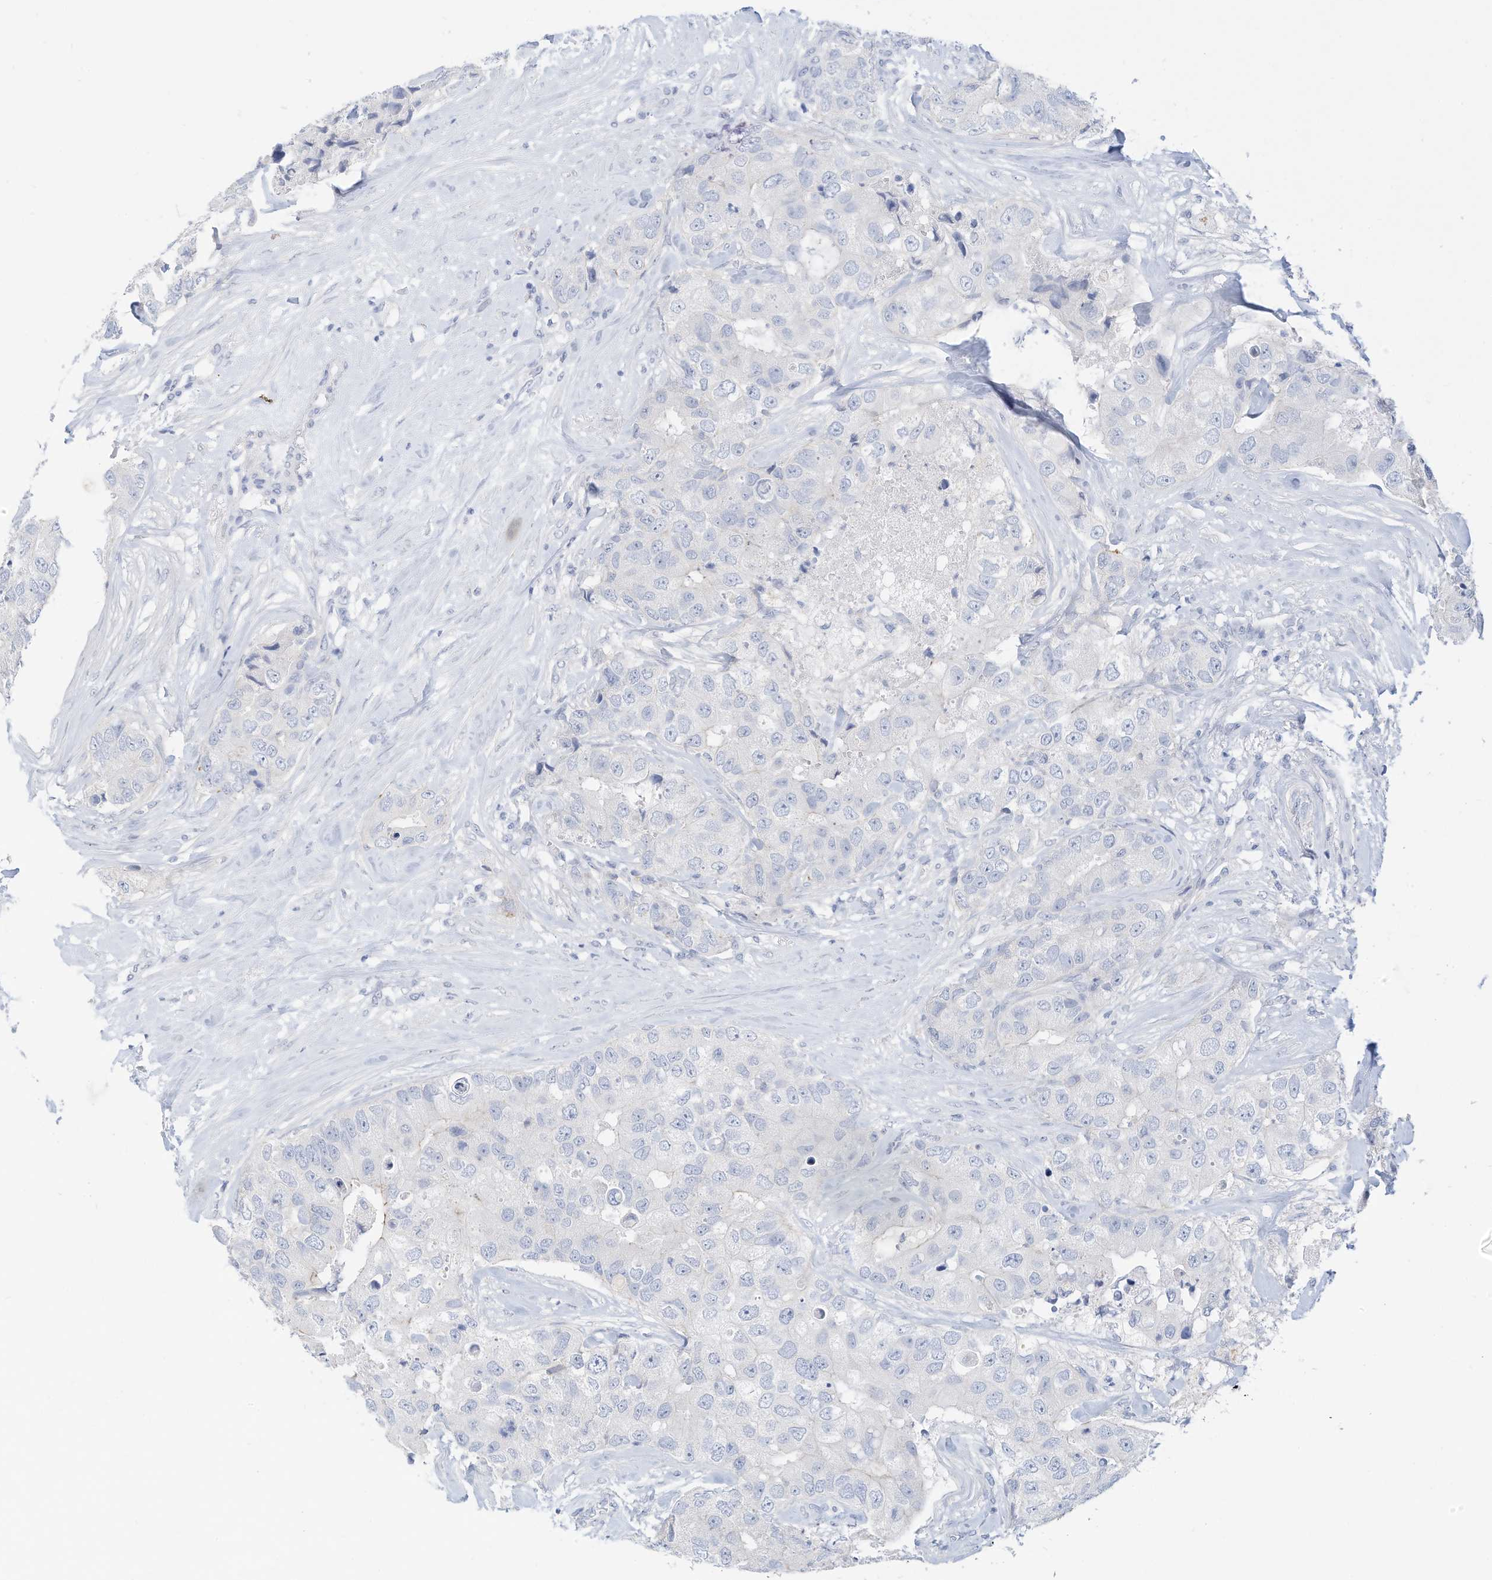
{"staining": {"intensity": "negative", "quantity": "none", "location": "none"}, "tissue": "breast cancer", "cell_type": "Tumor cells", "image_type": "cancer", "snomed": [{"axis": "morphology", "description": "Duct carcinoma"}, {"axis": "topography", "description": "Breast"}], "caption": "DAB immunohistochemical staining of breast cancer (intraductal carcinoma) demonstrates no significant expression in tumor cells. (DAB (3,3'-diaminobenzidine) immunohistochemistry (IHC) visualized using brightfield microscopy, high magnification).", "gene": "SPOCD1", "patient": {"sex": "female", "age": 62}}